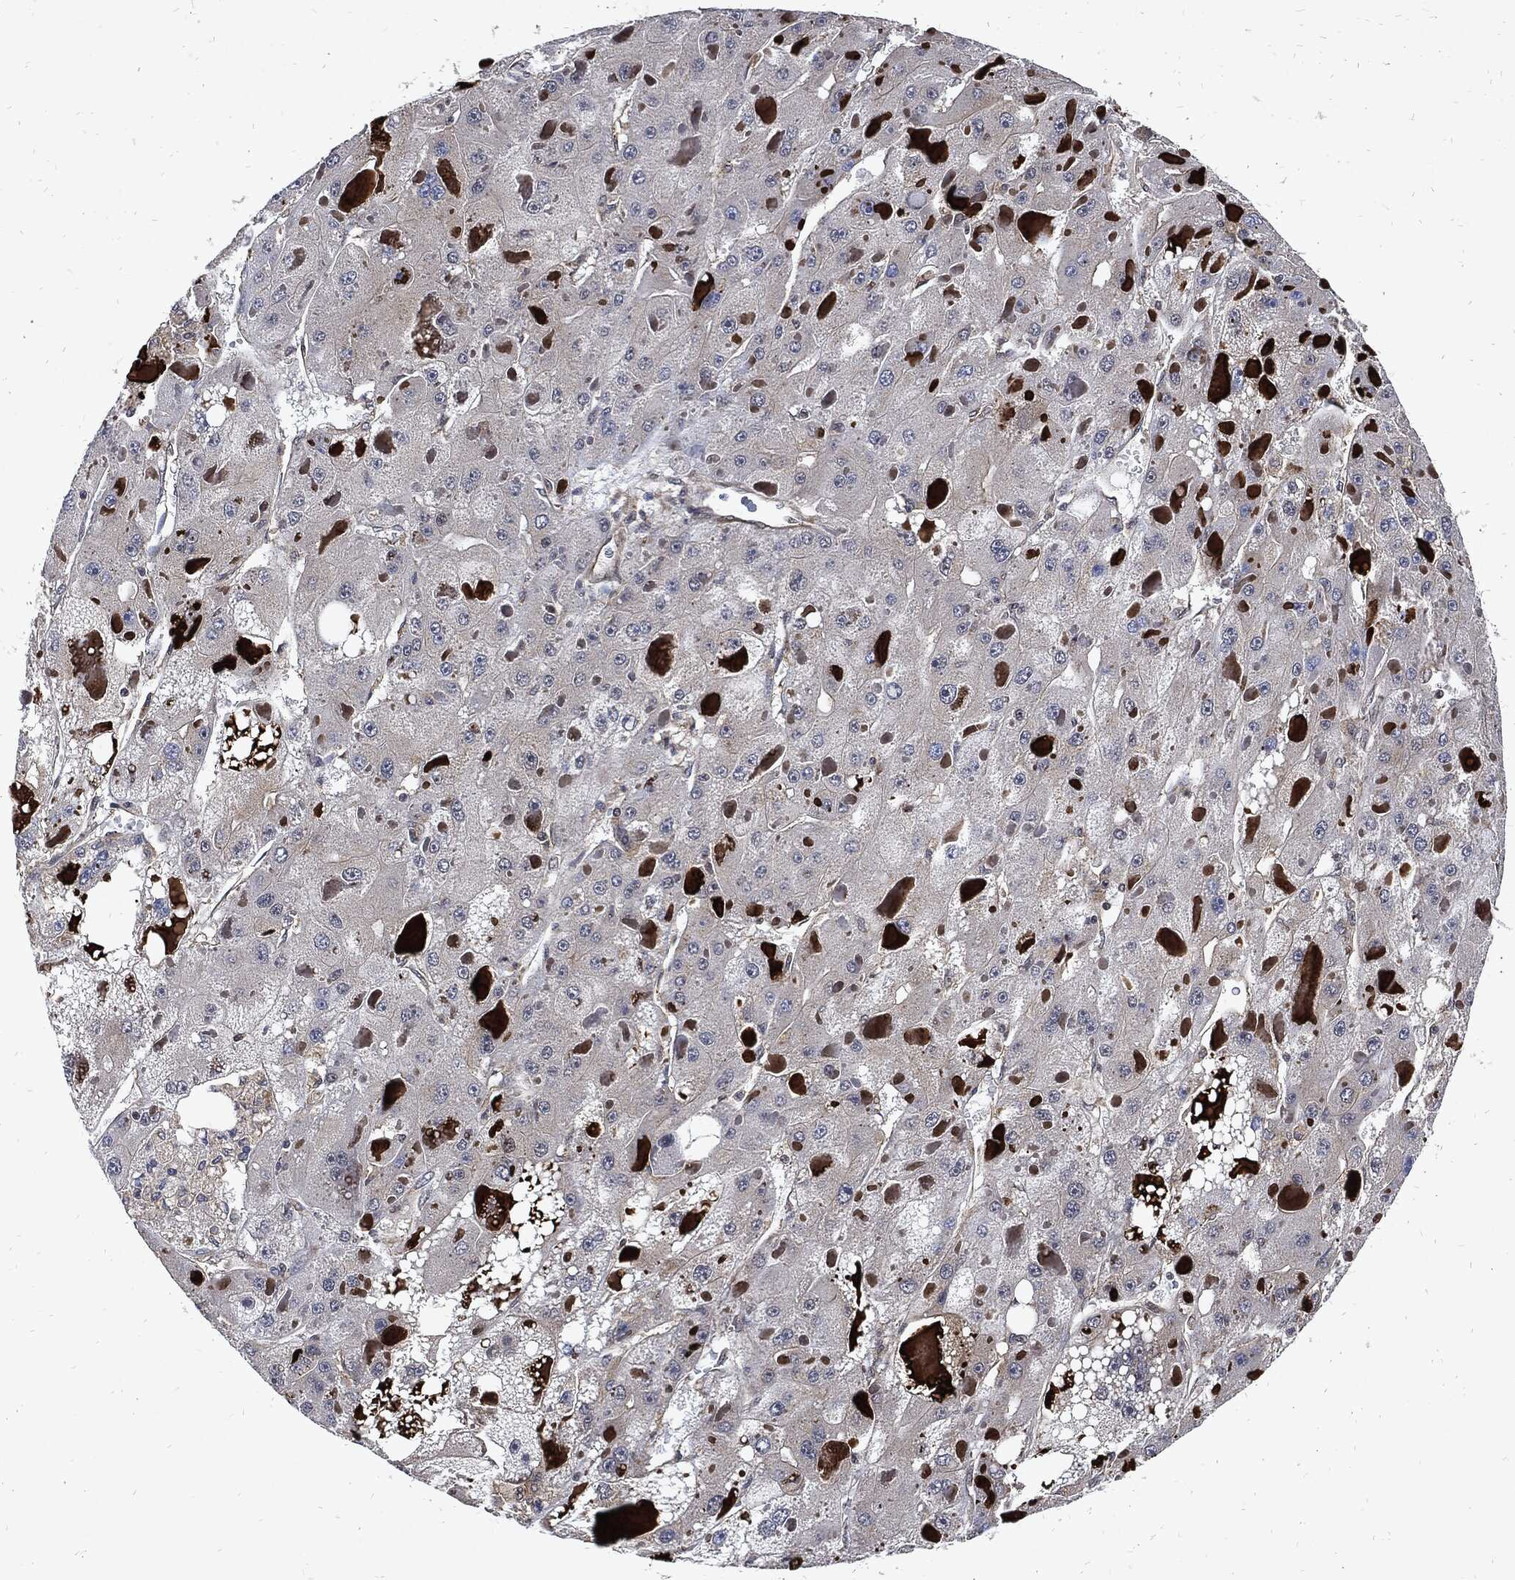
{"staining": {"intensity": "negative", "quantity": "none", "location": "none"}, "tissue": "liver cancer", "cell_type": "Tumor cells", "image_type": "cancer", "snomed": [{"axis": "morphology", "description": "Carcinoma, Hepatocellular, NOS"}, {"axis": "topography", "description": "Liver"}], "caption": "Tumor cells show no significant protein expression in liver hepatocellular carcinoma. The staining was performed using DAB (3,3'-diaminobenzidine) to visualize the protein expression in brown, while the nuclei were stained in blue with hematoxylin (Magnification: 20x).", "gene": "DCTN1", "patient": {"sex": "female", "age": 73}}